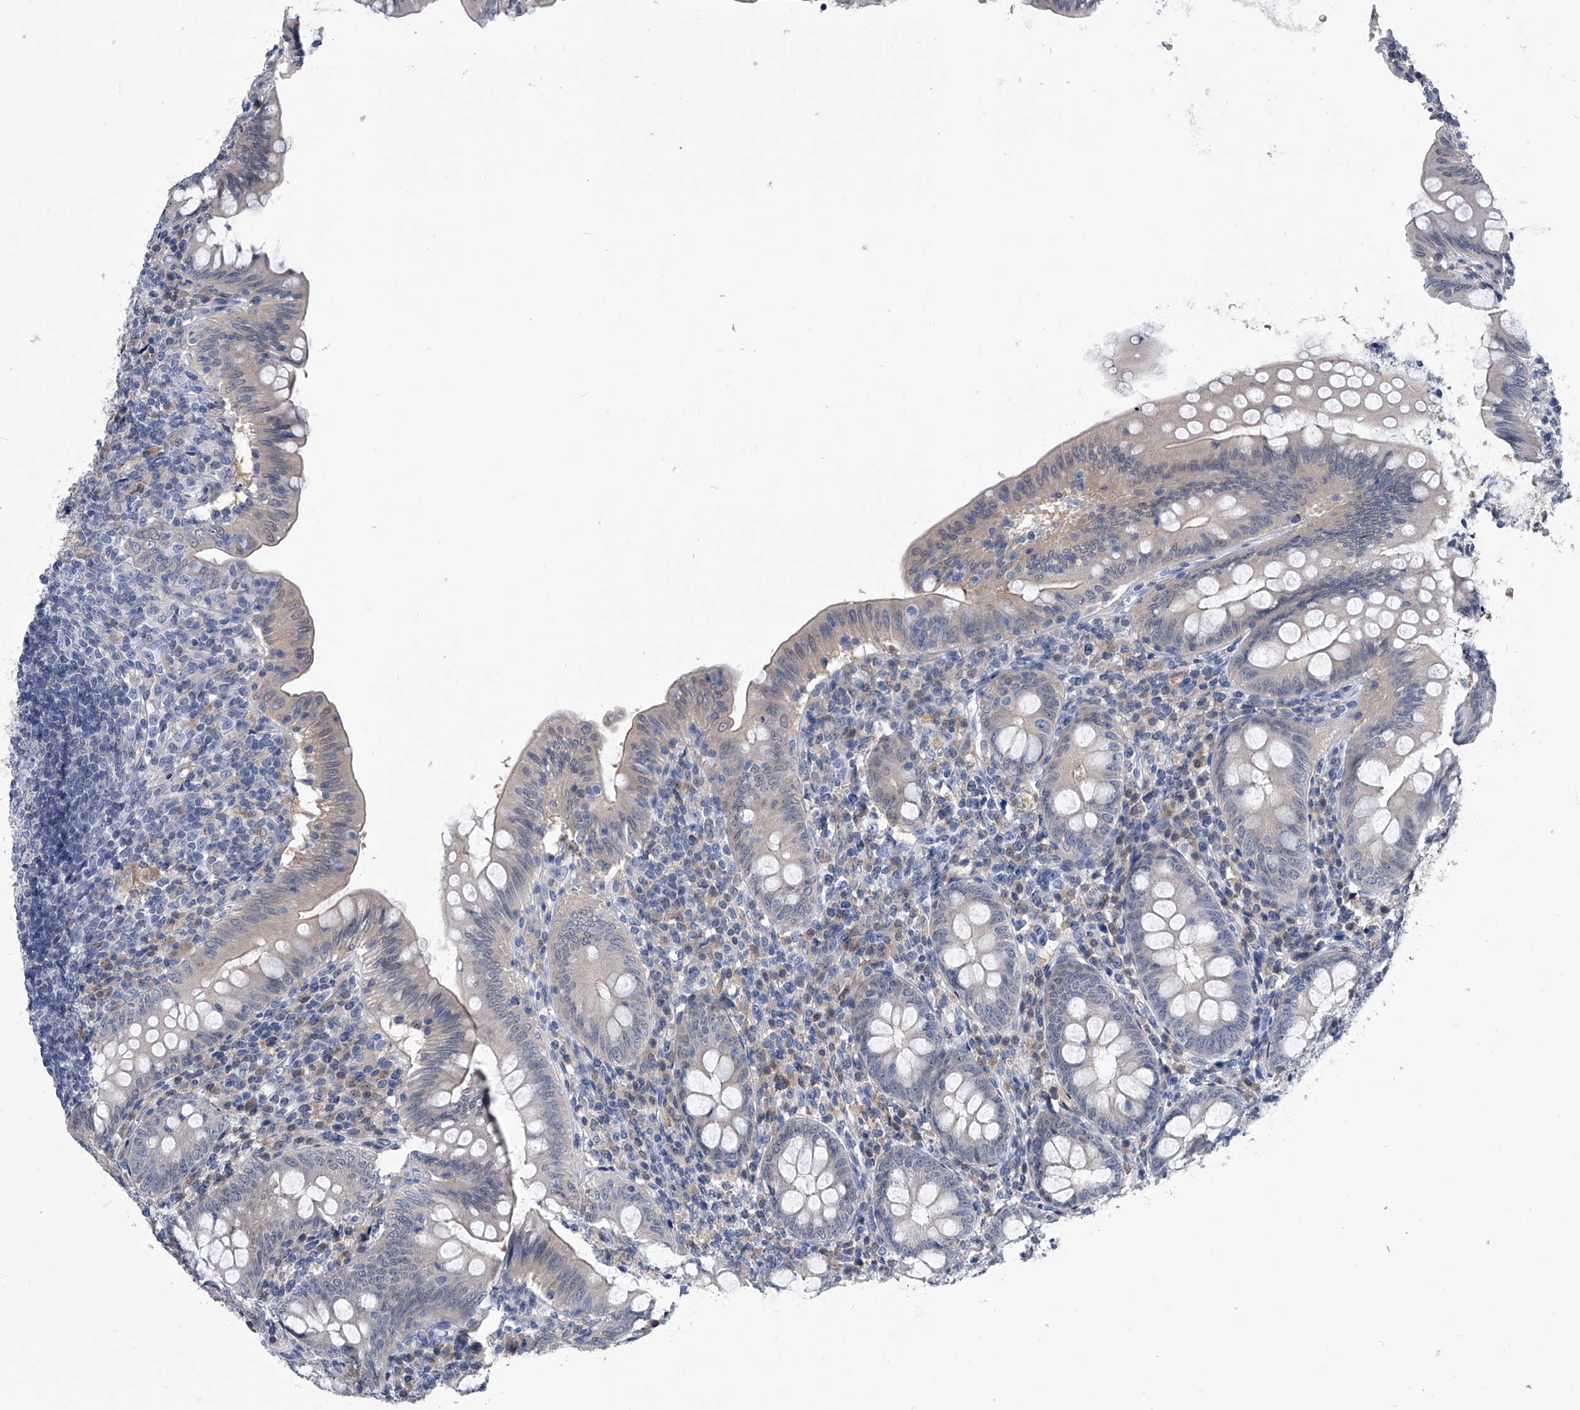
{"staining": {"intensity": "negative", "quantity": "none", "location": "none"}, "tissue": "appendix", "cell_type": "Glandular cells", "image_type": "normal", "snomed": [{"axis": "morphology", "description": "Normal tissue, NOS"}, {"axis": "topography", "description": "Appendix"}], "caption": "This is an immunohistochemistry micrograph of unremarkable appendix. There is no staining in glandular cells.", "gene": "PDXK", "patient": {"sex": "male", "age": 14}}